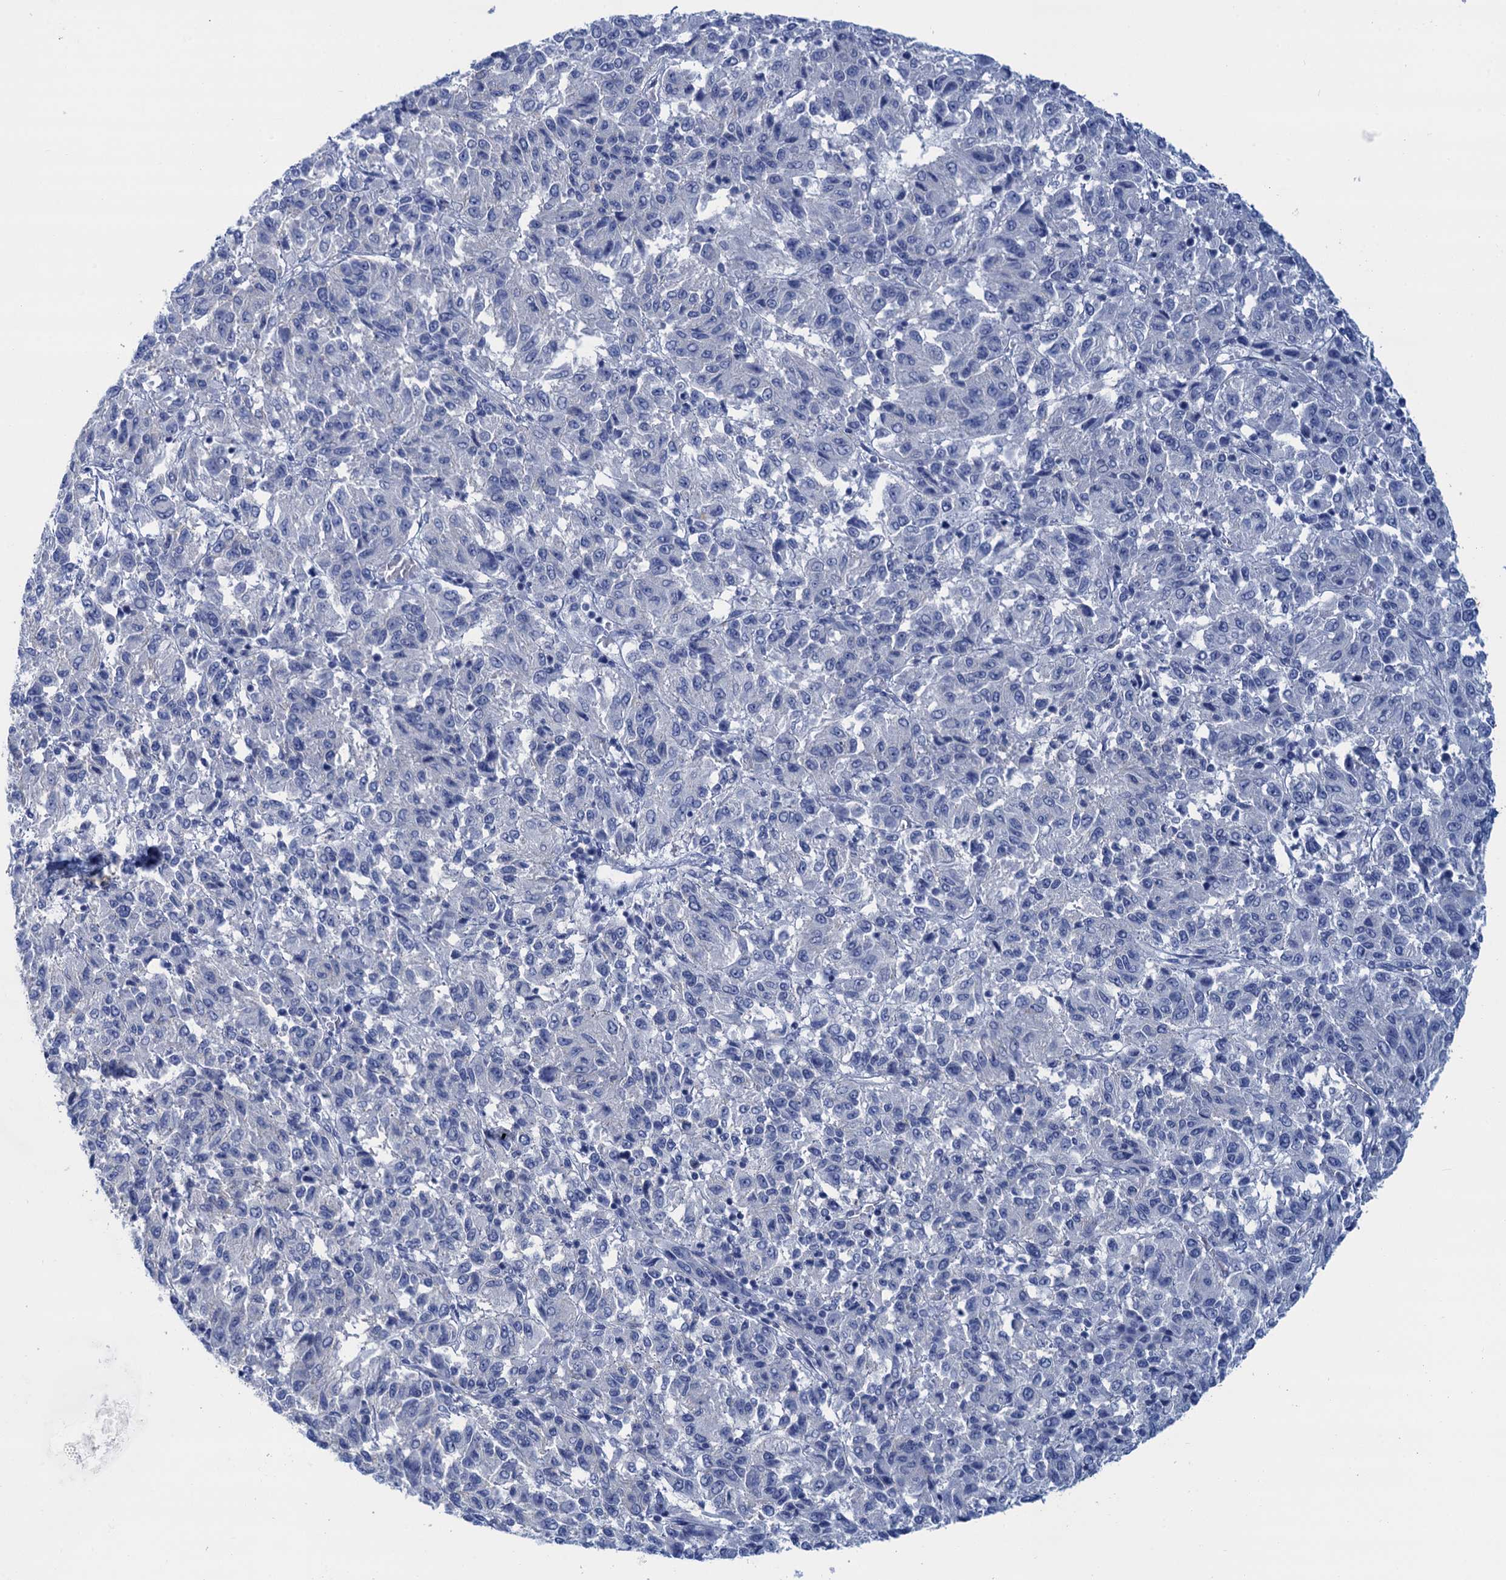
{"staining": {"intensity": "negative", "quantity": "none", "location": "none"}, "tissue": "melanoma", "cell_type": "Tumor cells", "image_type": "cancer", "snomed": [{"axis": "morphology", "description": "Malignant melanoma, Metastatic site"}, {"axis": "topography", "description": "Lung"}], "caption": "Immunohistochemistry histopathology image of neoplastic tissue: melanoma stained with DAB demonstrates no significant protein positivity in tumor cells.", "gene": "CALML5", "patient": {"sex": "male", "age": 64}}